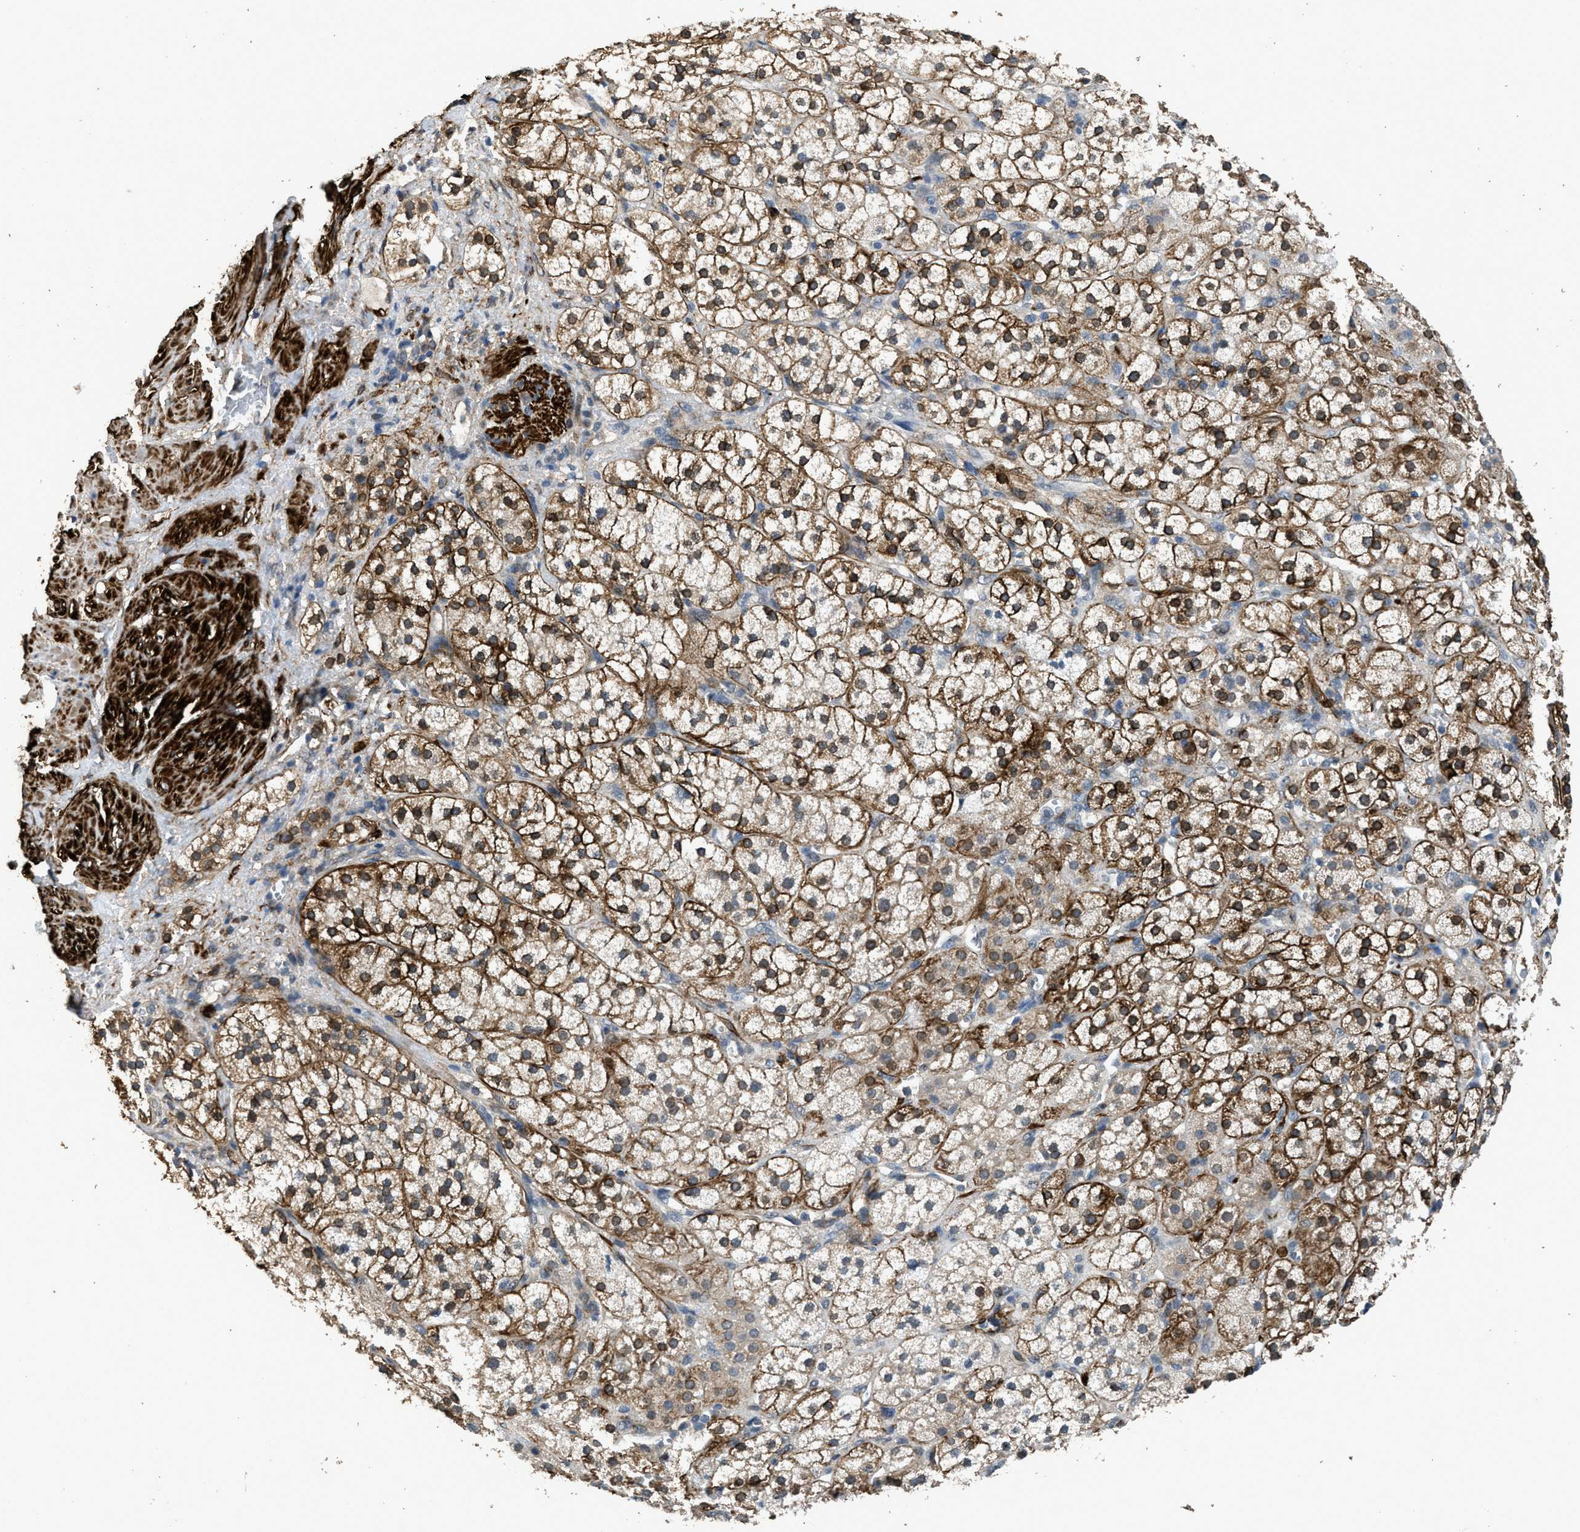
{"staining": {"intensity": "strong", "quantity": "25%-75%", "location": "cytoplasmic/membranous"}, "tissue": "adrenal gland", "cell_type": "Glandular cells", "image_type": "normal", "snomed": [{"axis": "morphology", "description": "Normal tissue, NOS"}, {"axis": "topography", "description": "Adrenal gland"}], "caption": "IHC (DAB) staining of unremarkable adrenal gland exhibits strong cytoplasmic/membranous protein positivity in approximately 25%-75% of glandular cells.", "gene": "SYNM", "patient": {"sex": "male", "age": 56}}